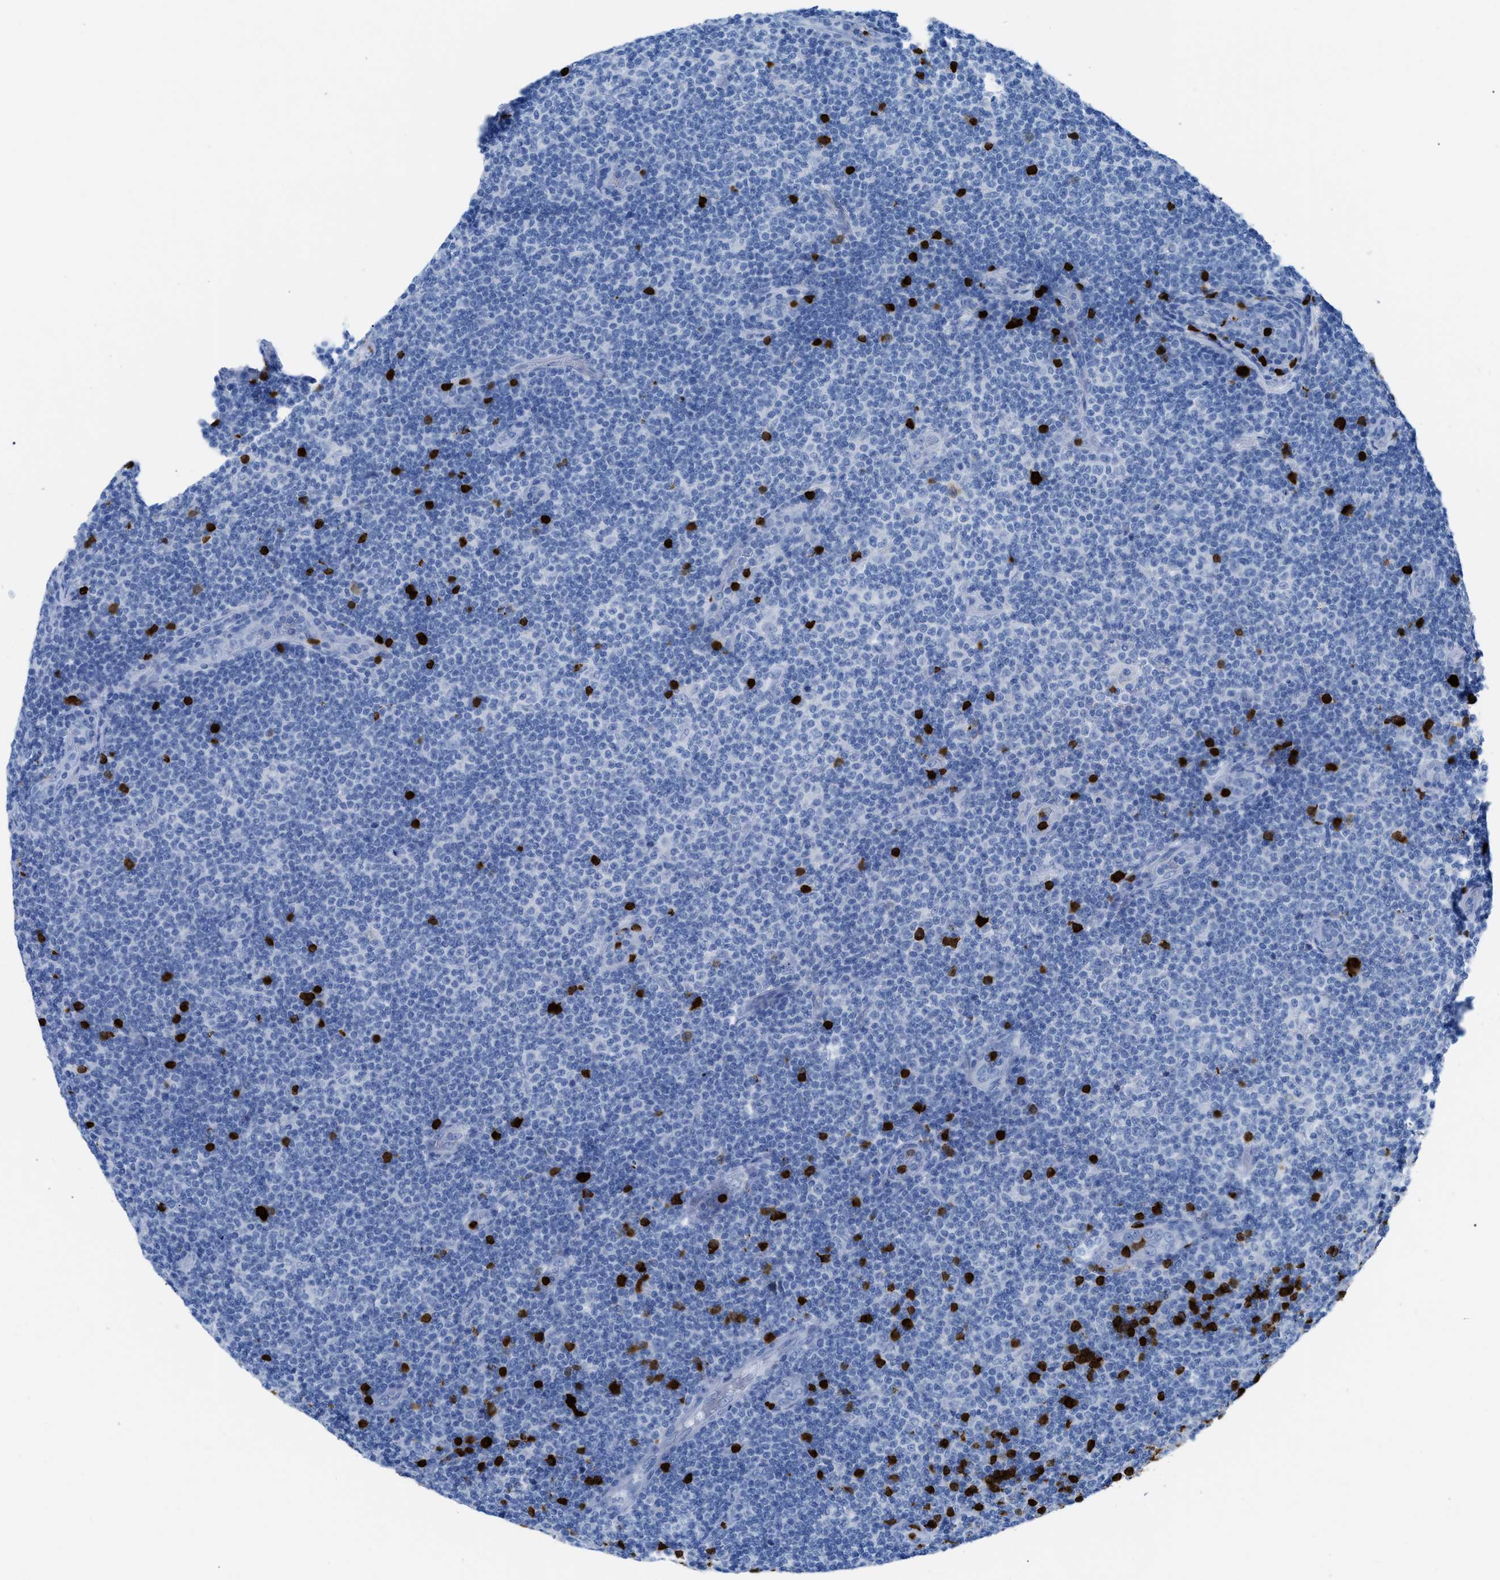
{"staining": {"intensity": "negative", "quantity": "none", "location": "none"}, "tissue": "lymphoma", "cell_type": "Tumor cells", "image_type": "cancer", "snomed": [{"axis": "morphology", "description": "Malignant lymphoma, non-Hodgkin's type, Low grade"}, {"axis": "topography", "description": "Lymph node"}], "caption": "Immunohistochemical staining of lymphoma shows no significant positivity in tumor cells.", "gene": "TCL1A", "patient": {"sex": "male", "age": 83}}